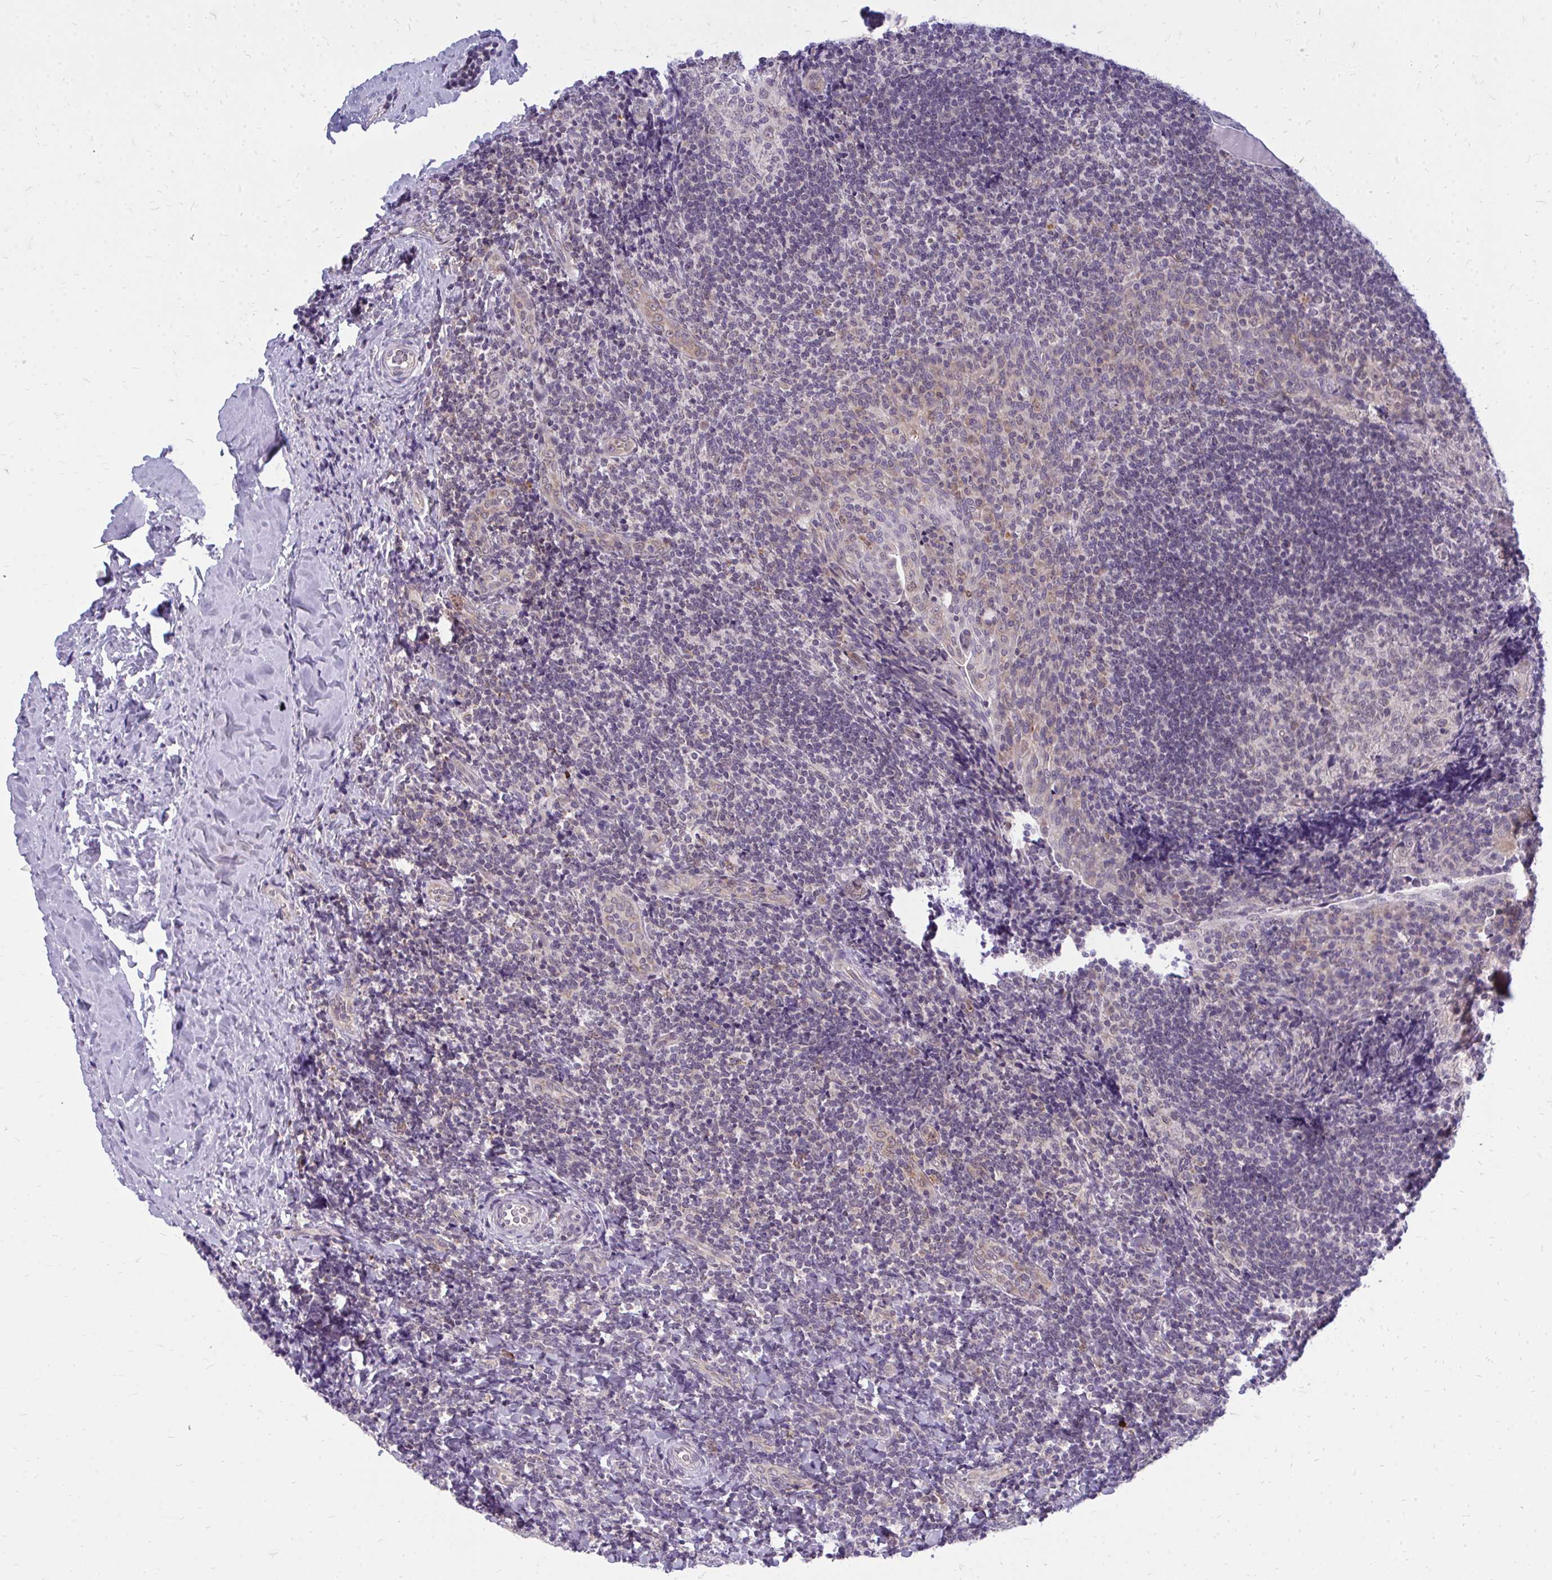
{"staining": {"intensity": "weak", "quantity": "25%-75%", "location": "nuclear"}, "tissue": "tonsil", "cell_type": "Germinal center cells", "image_type": "normal", "snomed": [{"axis": "morphology", "description": "Normal tissue, NOS"}, {"axis": "topography", "description": "Tonsil"}], "caption": "This photomicrograph exhibits IHC staining of normal tonsil, with low weak nuclear positivity in about 25%-75% of germinal center cells.", "gene": "ACSL5", "patient": {"sex": "male", "age": 17}}